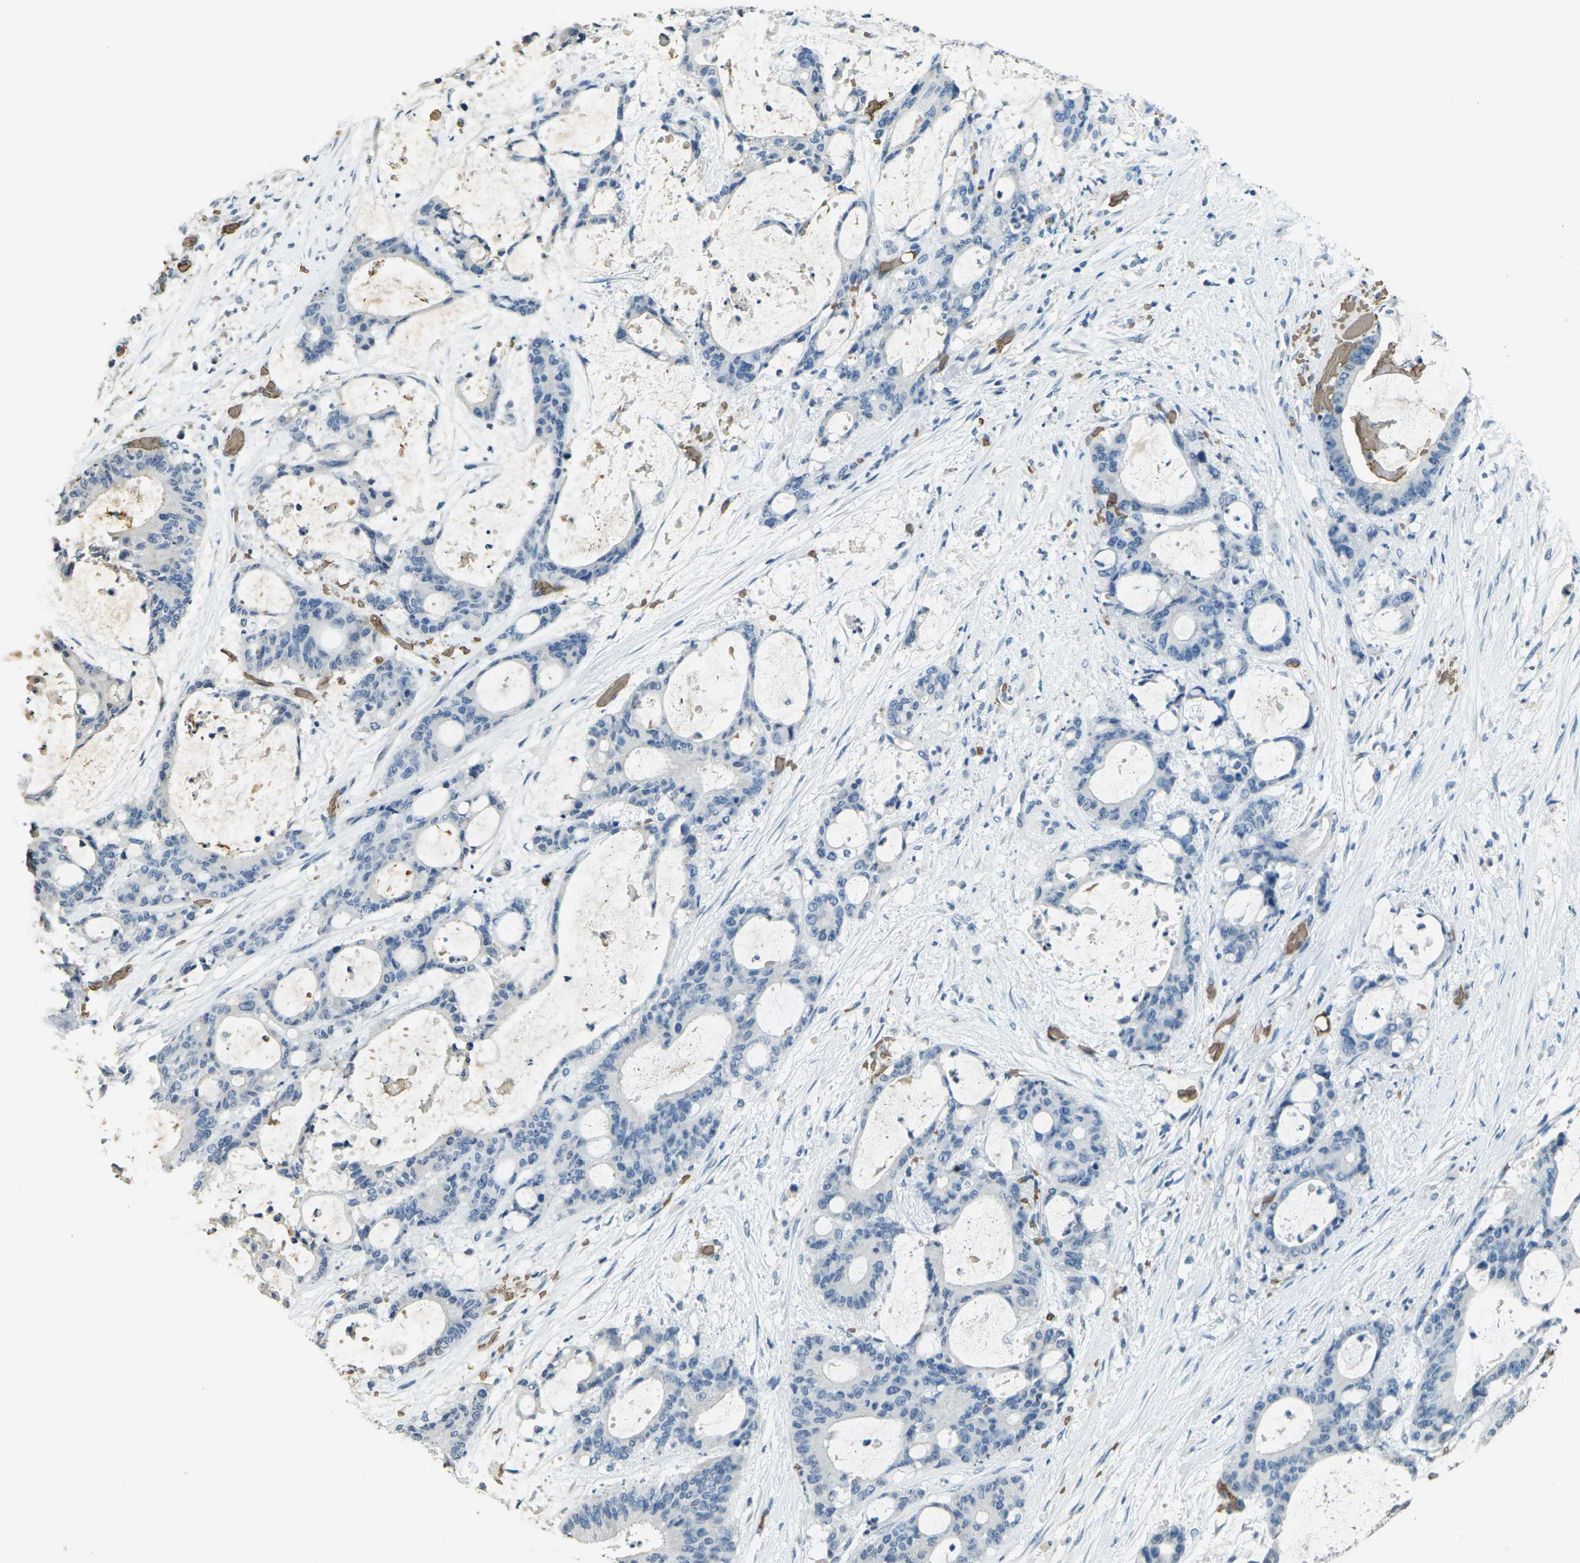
{"staining": {"intensity": "negative", "quantity": "none", "location": "none"}, "tissue": "liver cancer", "cell_type": "Tumor cells", "image_type": "cancer", "snomed": [{"axis": "morphology", "description": "Cholangiocarcinoma"}, {"axis": "topography", "description": "Liver"}], "caption": "A photomicrograph of liver cancer (cholangiocarcinoma) stained for a protein exhibits no brown staining in tumor cells. (Immunohistochemistry (ihc), brightfield microscopy, high magnification).", "gene": "HBB", "patient": {"sex": "female", "age": 73}}